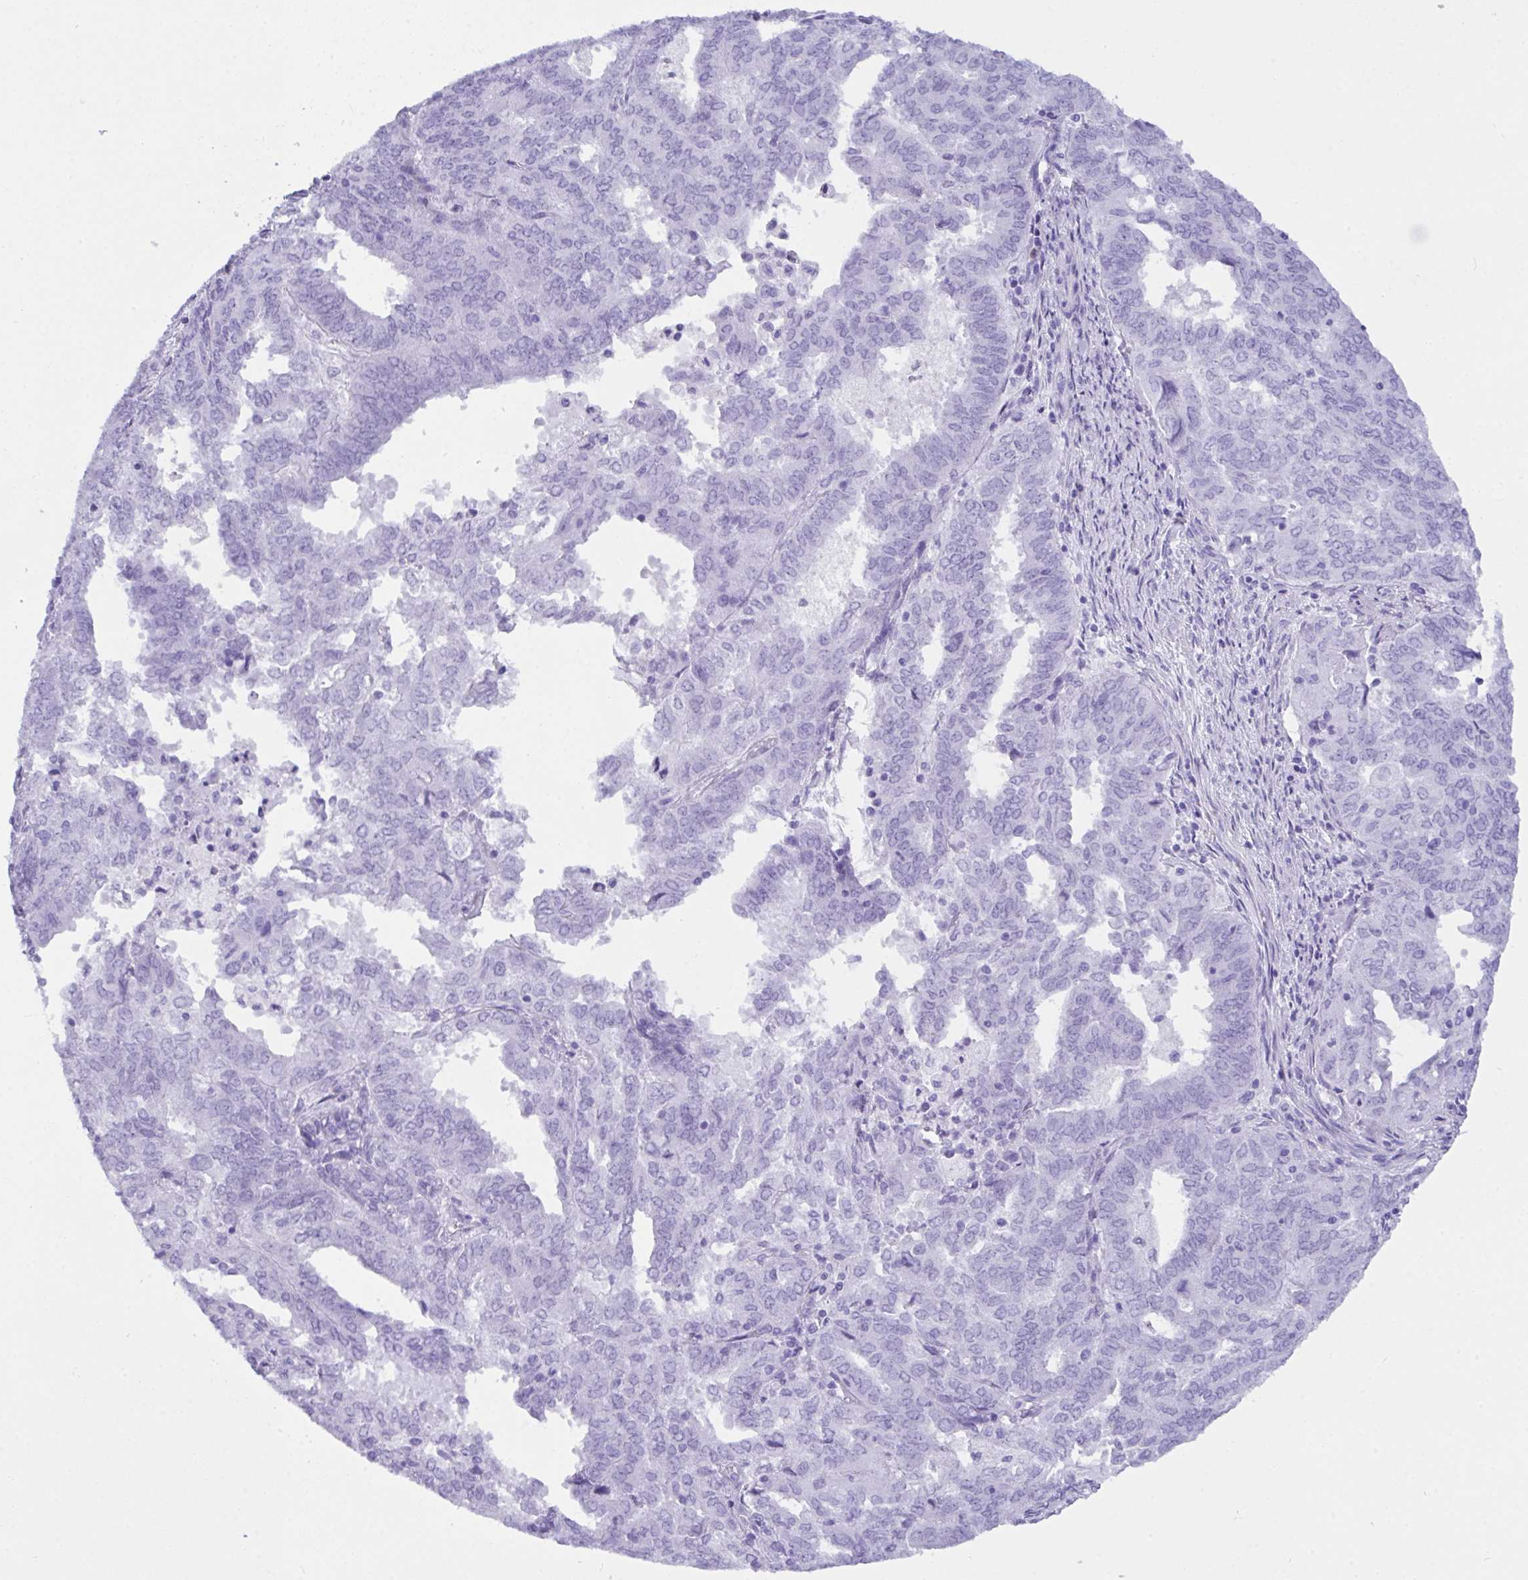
{"staining": {"intensity": "negative", "quantity": "none", "location": "none"}, "tissue": "endometrial cancer", "cell_type": "Tumor cells", "image_type": "cancer", "snomed": [{"axis": "morphology", "description": "Adenocarcinoma, NOS"}, {"axis": "topography", "description": "Endometrium"}], "caption": "Tumor cells are negative for brown protein staining in adenocarcinoma (endometrial).", "gene": "BEST4", "patient": {"sex": "female", "age": 72}}